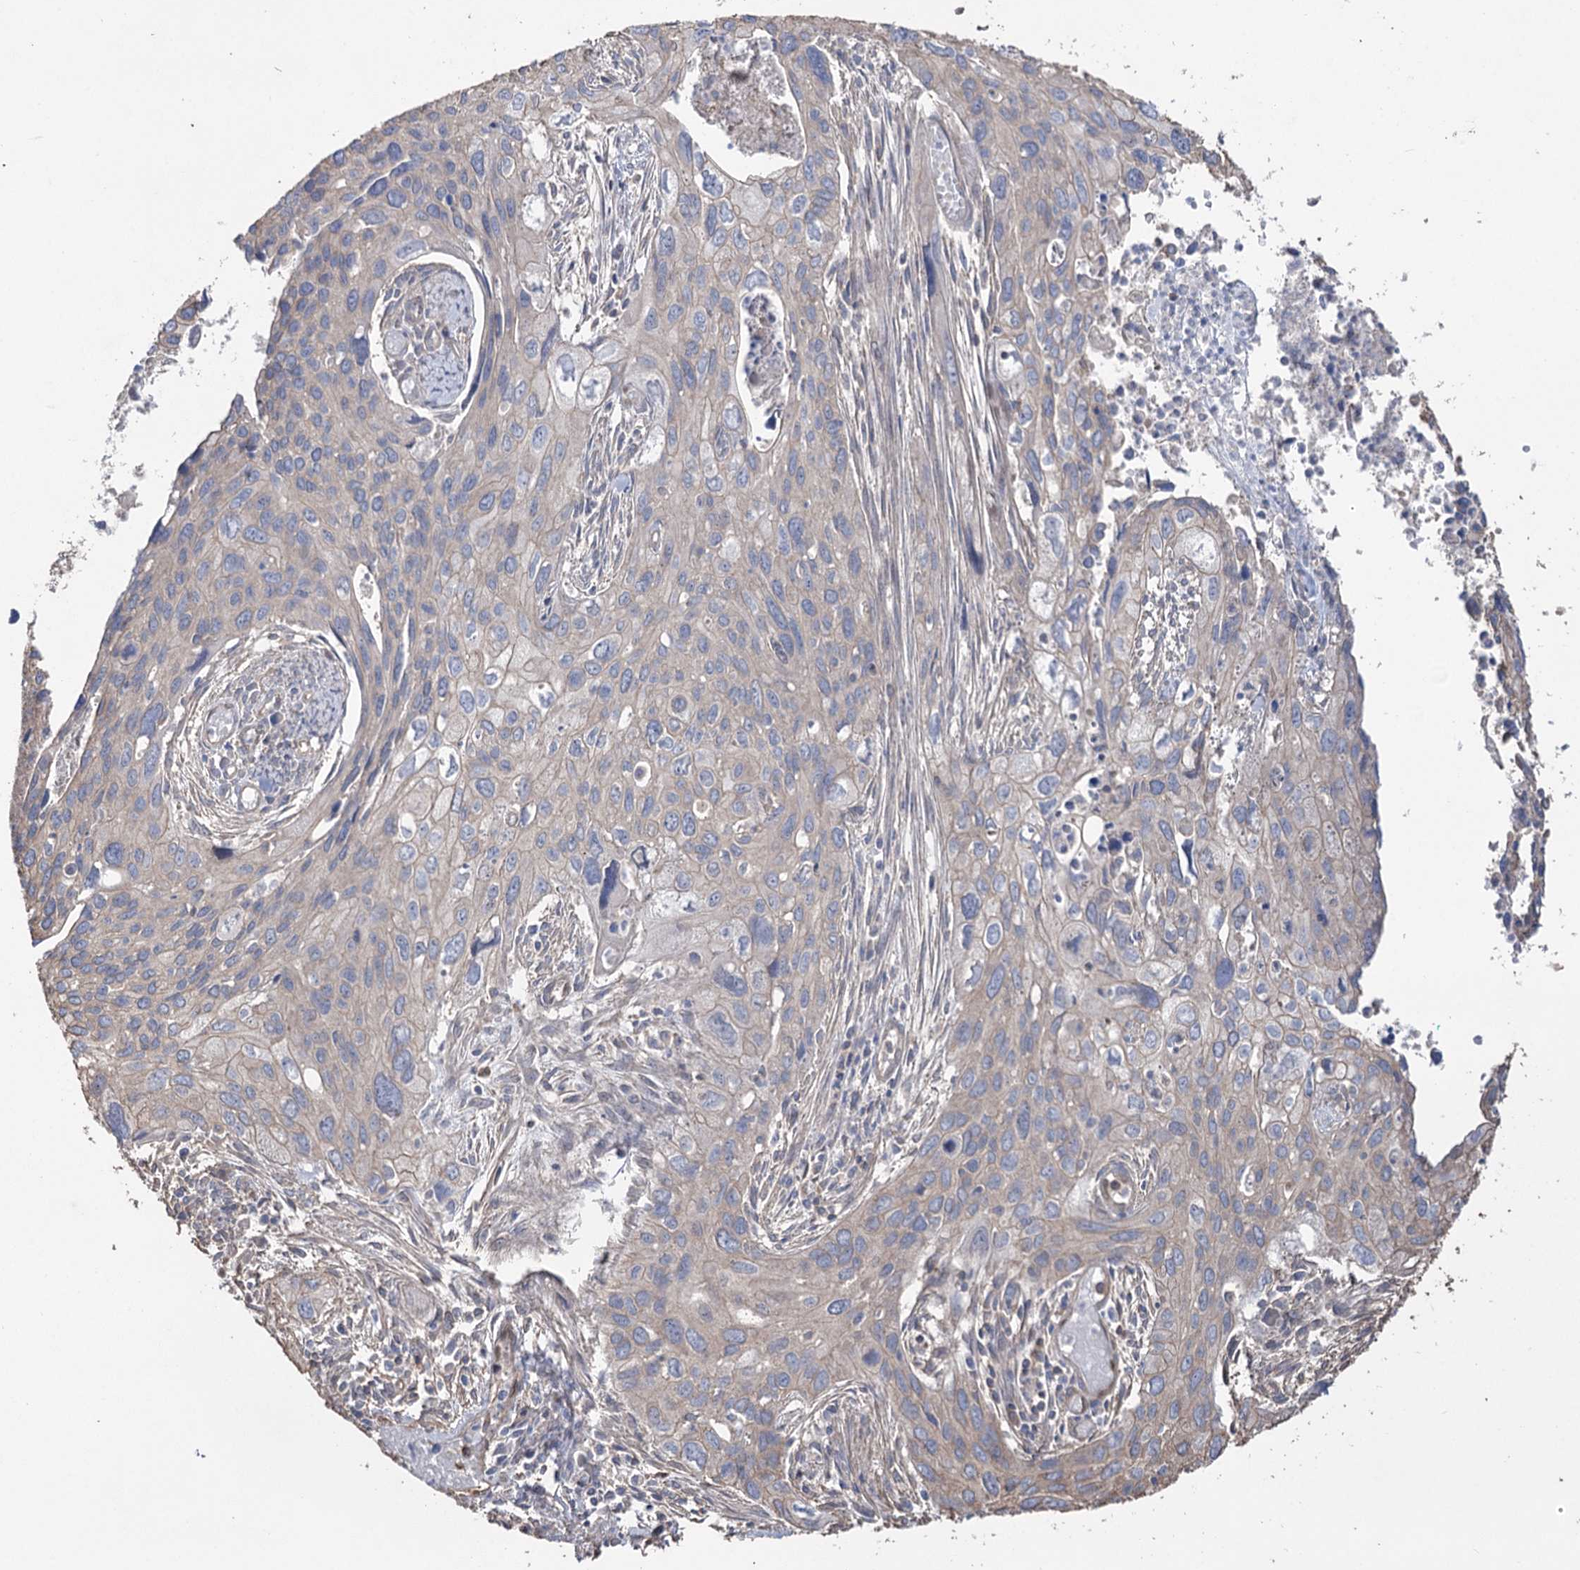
{"staining": {"intensity": "negative", "quantity": "none", "location": "none"}, "tissue": "cervical cancer", "cell_type": "Tumor cells", "image_type": "cancer", "snomed": [{"axis": "morphology", "description": "Squamous cell carcinoma, NOS"}, {"axis": "topography", "description": "Cervix"}], "caption": "High magnification brightfield microscopy of squamous cell carcinoma (cervical) stained with DAB (3,3'-diaminobenzidine) (brown) and counterstained with hematoxylin (blue): tumor cells show no significant positivity.", "gene": "FAM13B", "patient": {"sex": "female", "age": 55}}